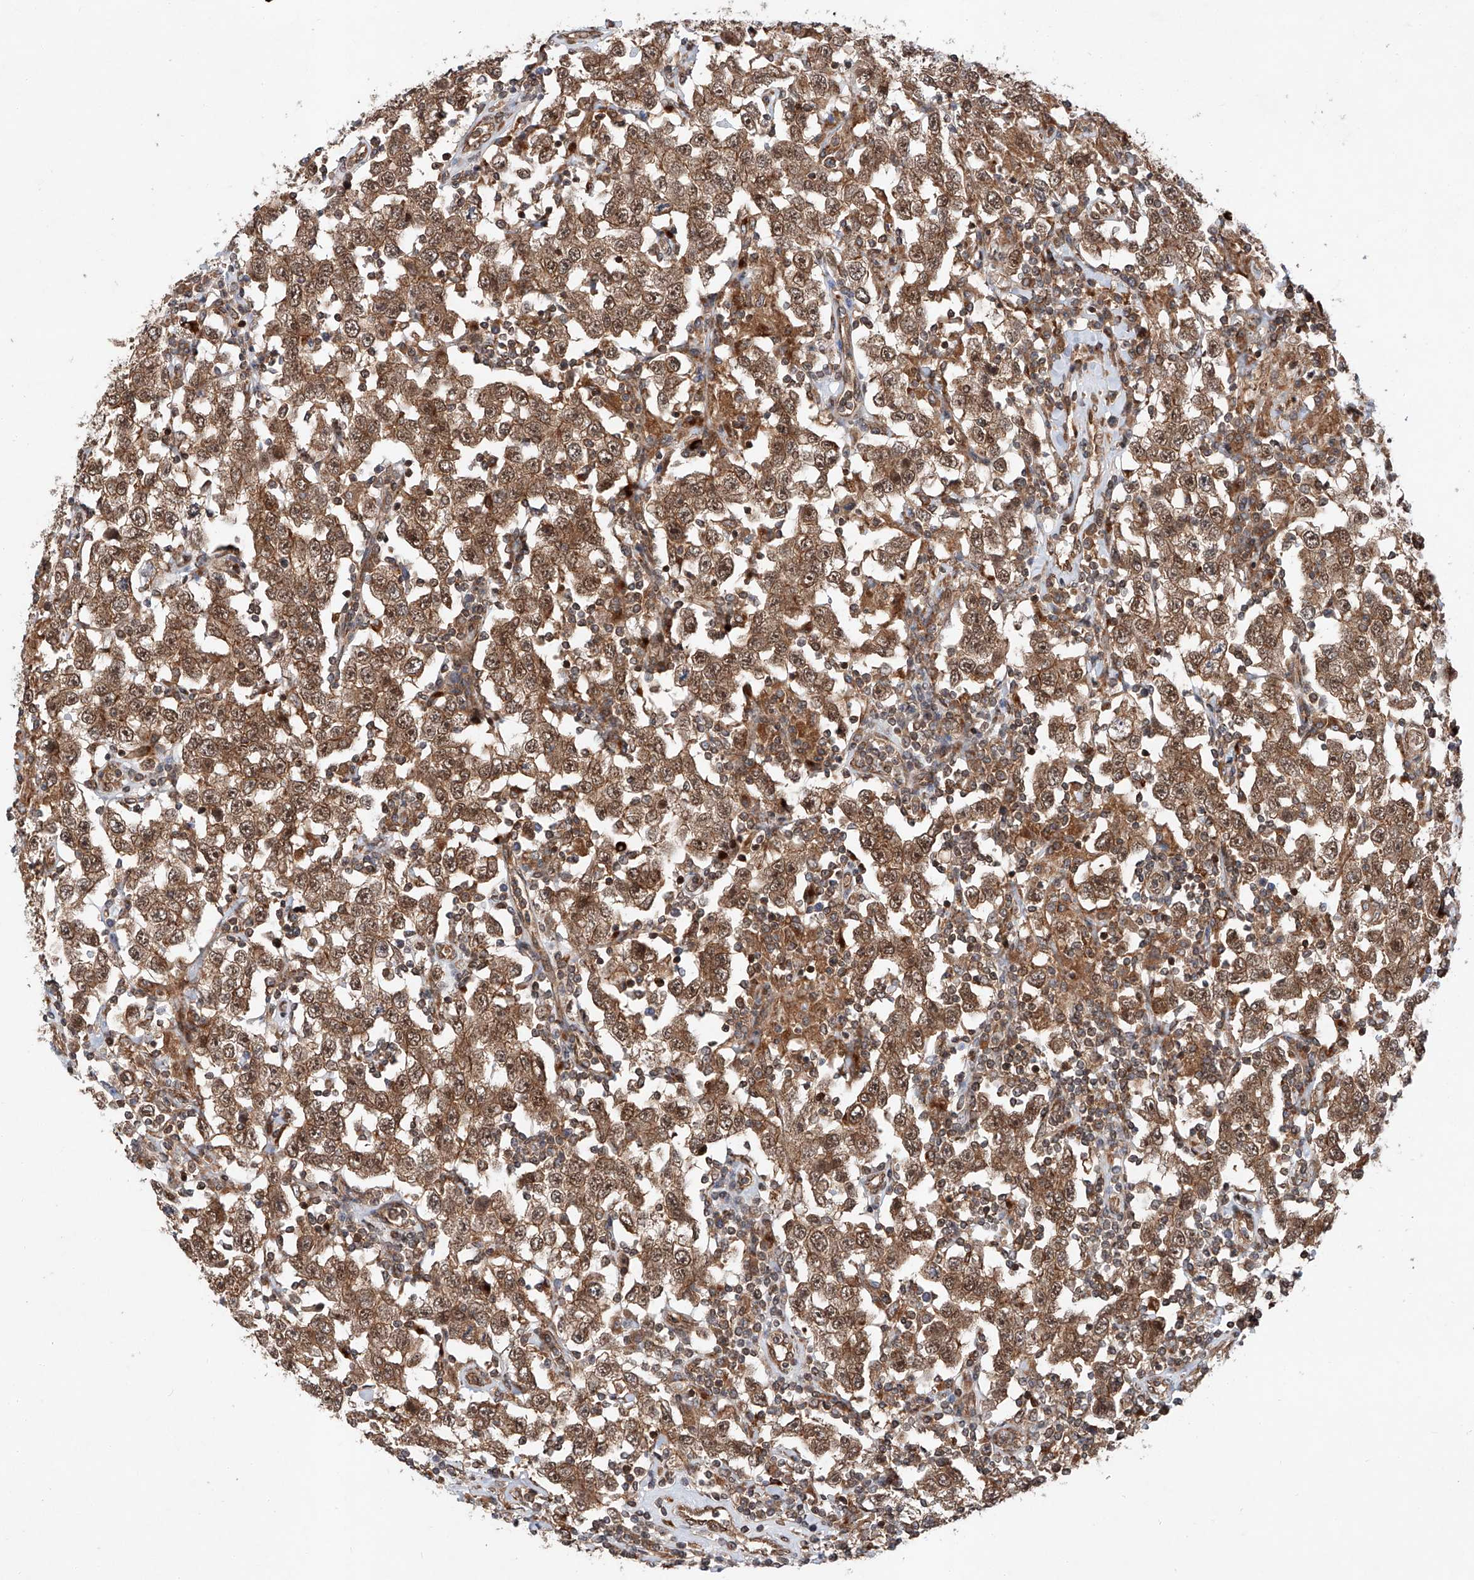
{"staining": {"intensity": "moderate", "quantity": ">75%", "location": "cytoplasmic/membranous,nuclear"}, "tissue": "testis cancer", "cell_type": "Tumor cells", "image_type": "cancer", "snomed": [{"axis": "morphology", "description": "Seminoma, NOS"}, {"axis": "topography", "description": "Testis"}], "caption": "A medium amount of moderate cytoplasmic/membranous and nuclear expression is appreciated in approximately >75% of tumor cells in testis cancer tissue.", "gene": "ZFP28", "patient": {"sex": "male", "age": 41}}